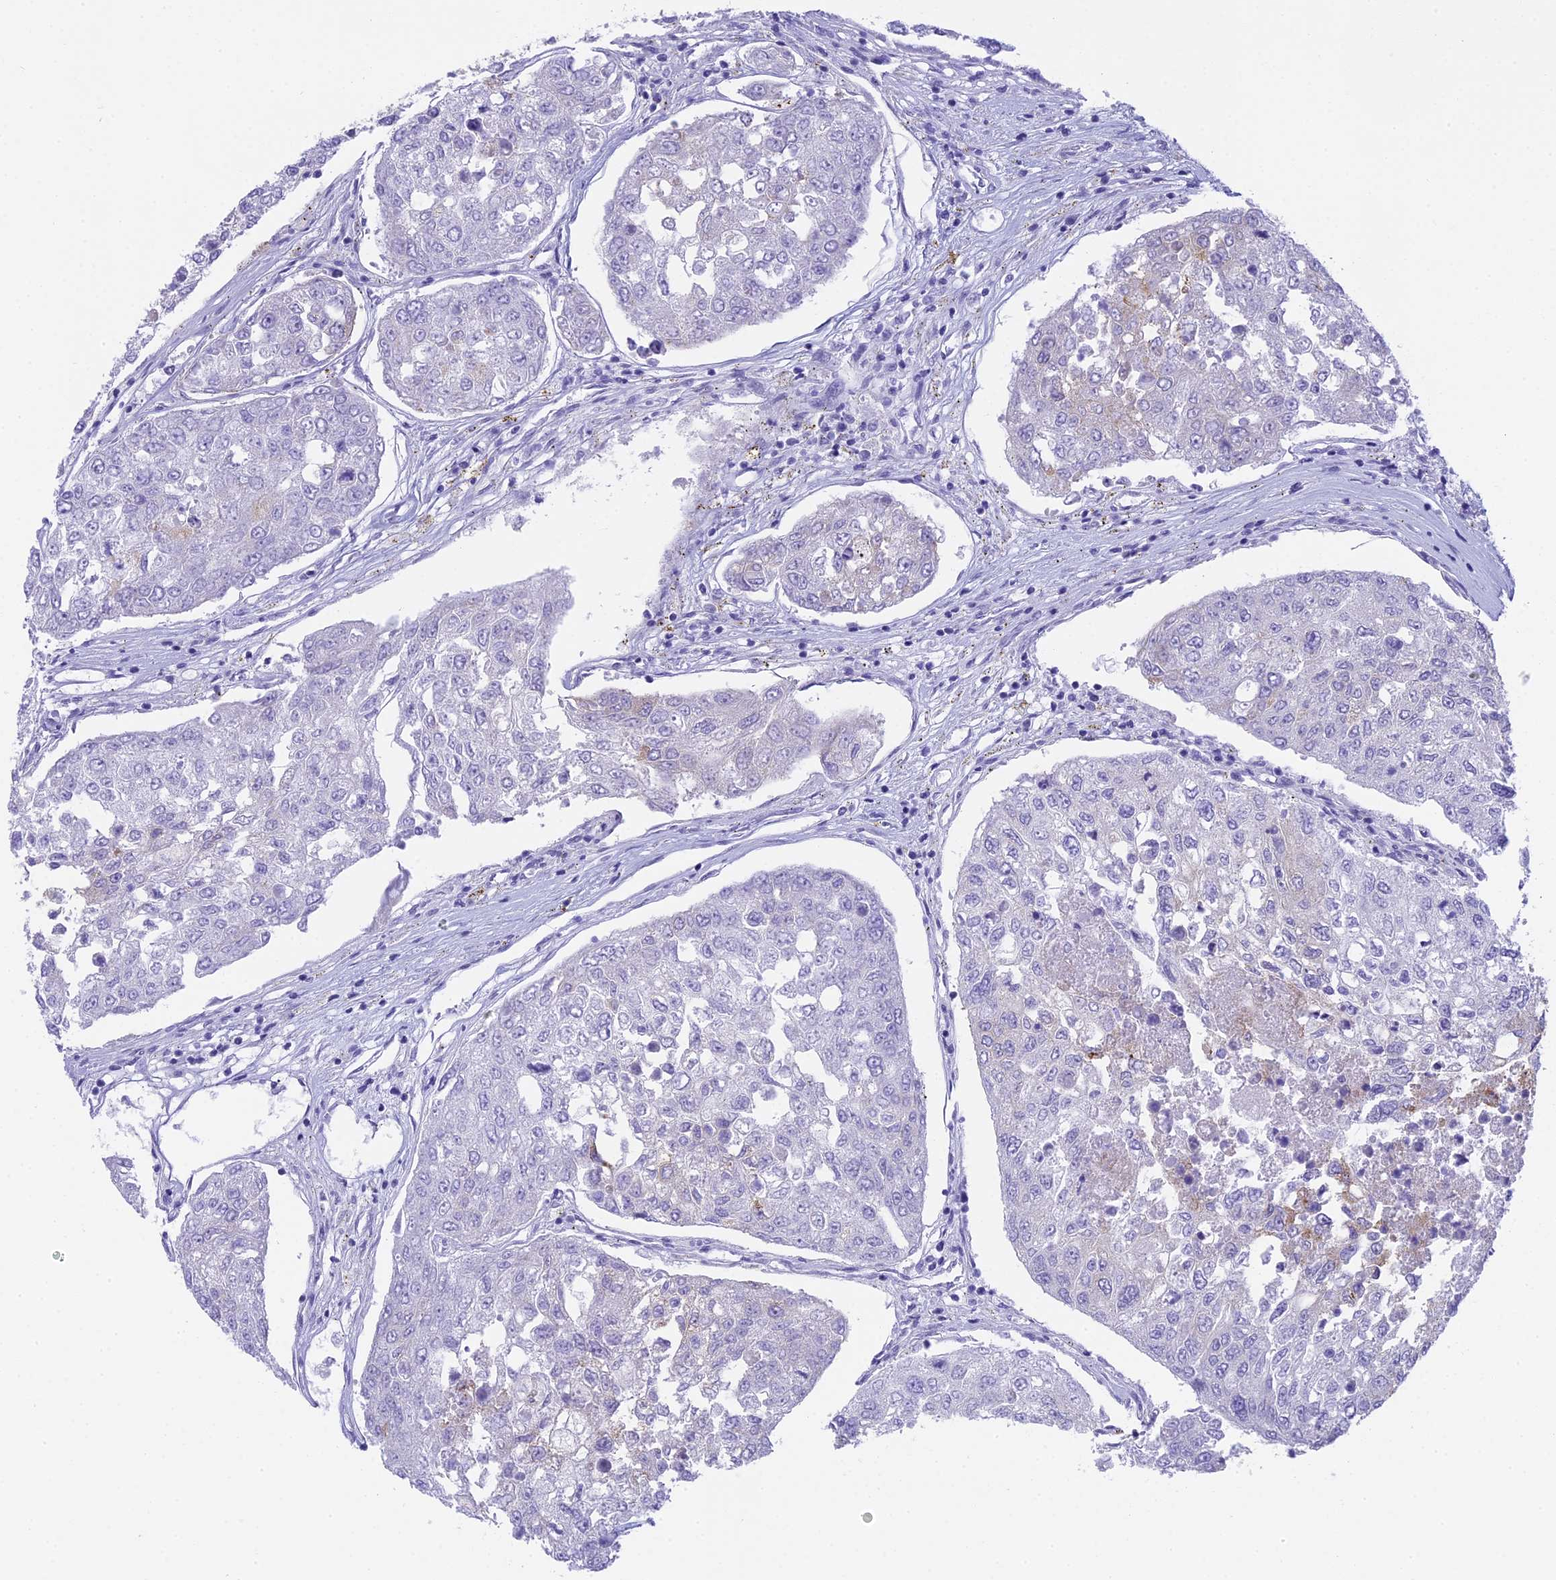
{"staining": {"intensity": "negative", "quantity": "none", "location": "none"}, "tissue": "urothelial cancer", "cell_type": "Tumor cells", "image_type": "cancer", "snomed": [{"axis": "morphology", "description": "Urothelial carcinoma, High grade"}, {"axis": "topography", "description": "Lymph node"}, {"axis": "topography", "description": "Urinary bladder"}], "caption": "The histopathology image reveals no staining of tumor cells in high-grade urothelial carcinoma. (Brightfield microscopy of DAB (3,3'-diaminobenzidine) immunohistochemistry at high magnification).", "gene": "TACSTD2", "patient": {"sex": "male", "age": 51}}